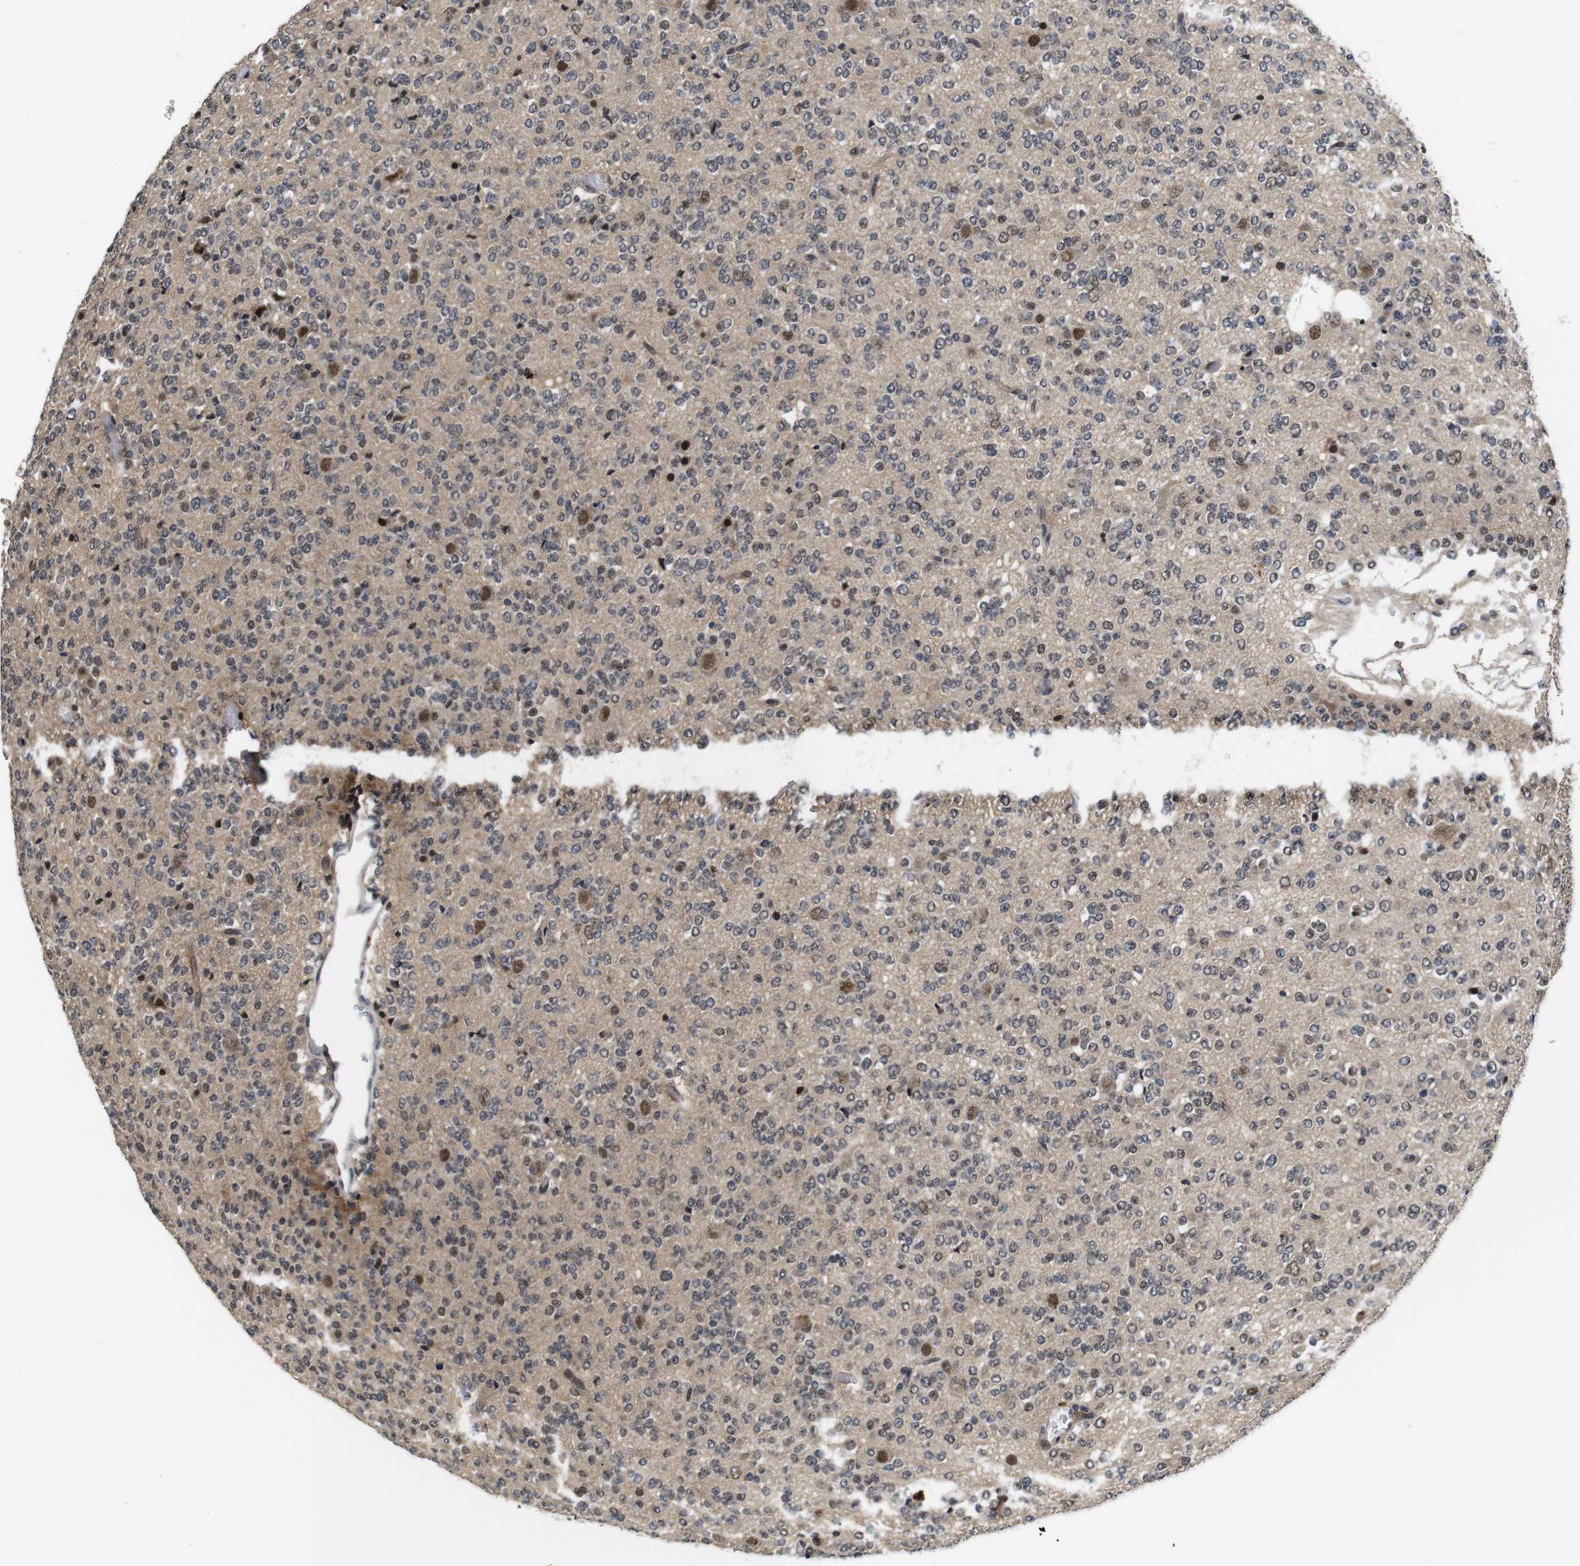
{"staining": {"intensity": "weak", "quantity": ">75%", "location": "cytoplasmic/membranous,nuclear"}, "tissue": "glioma", "cell_type": "Tumor cells", "image_type": "cancer", "snomed": [{"axis": "morphology", "description": "Glioma, malignant, Low grade"}, {"axis": "topography", "description": "Brain"}], "caption": "An image showing weak cytoplasmic/membranous and nuclear expression in about >75% of tumor cells in glioma, as visualized by brown immunohistochemical staining.", "gene": "ZBTB46", "patient": {"sex": "male", "age": 38}}